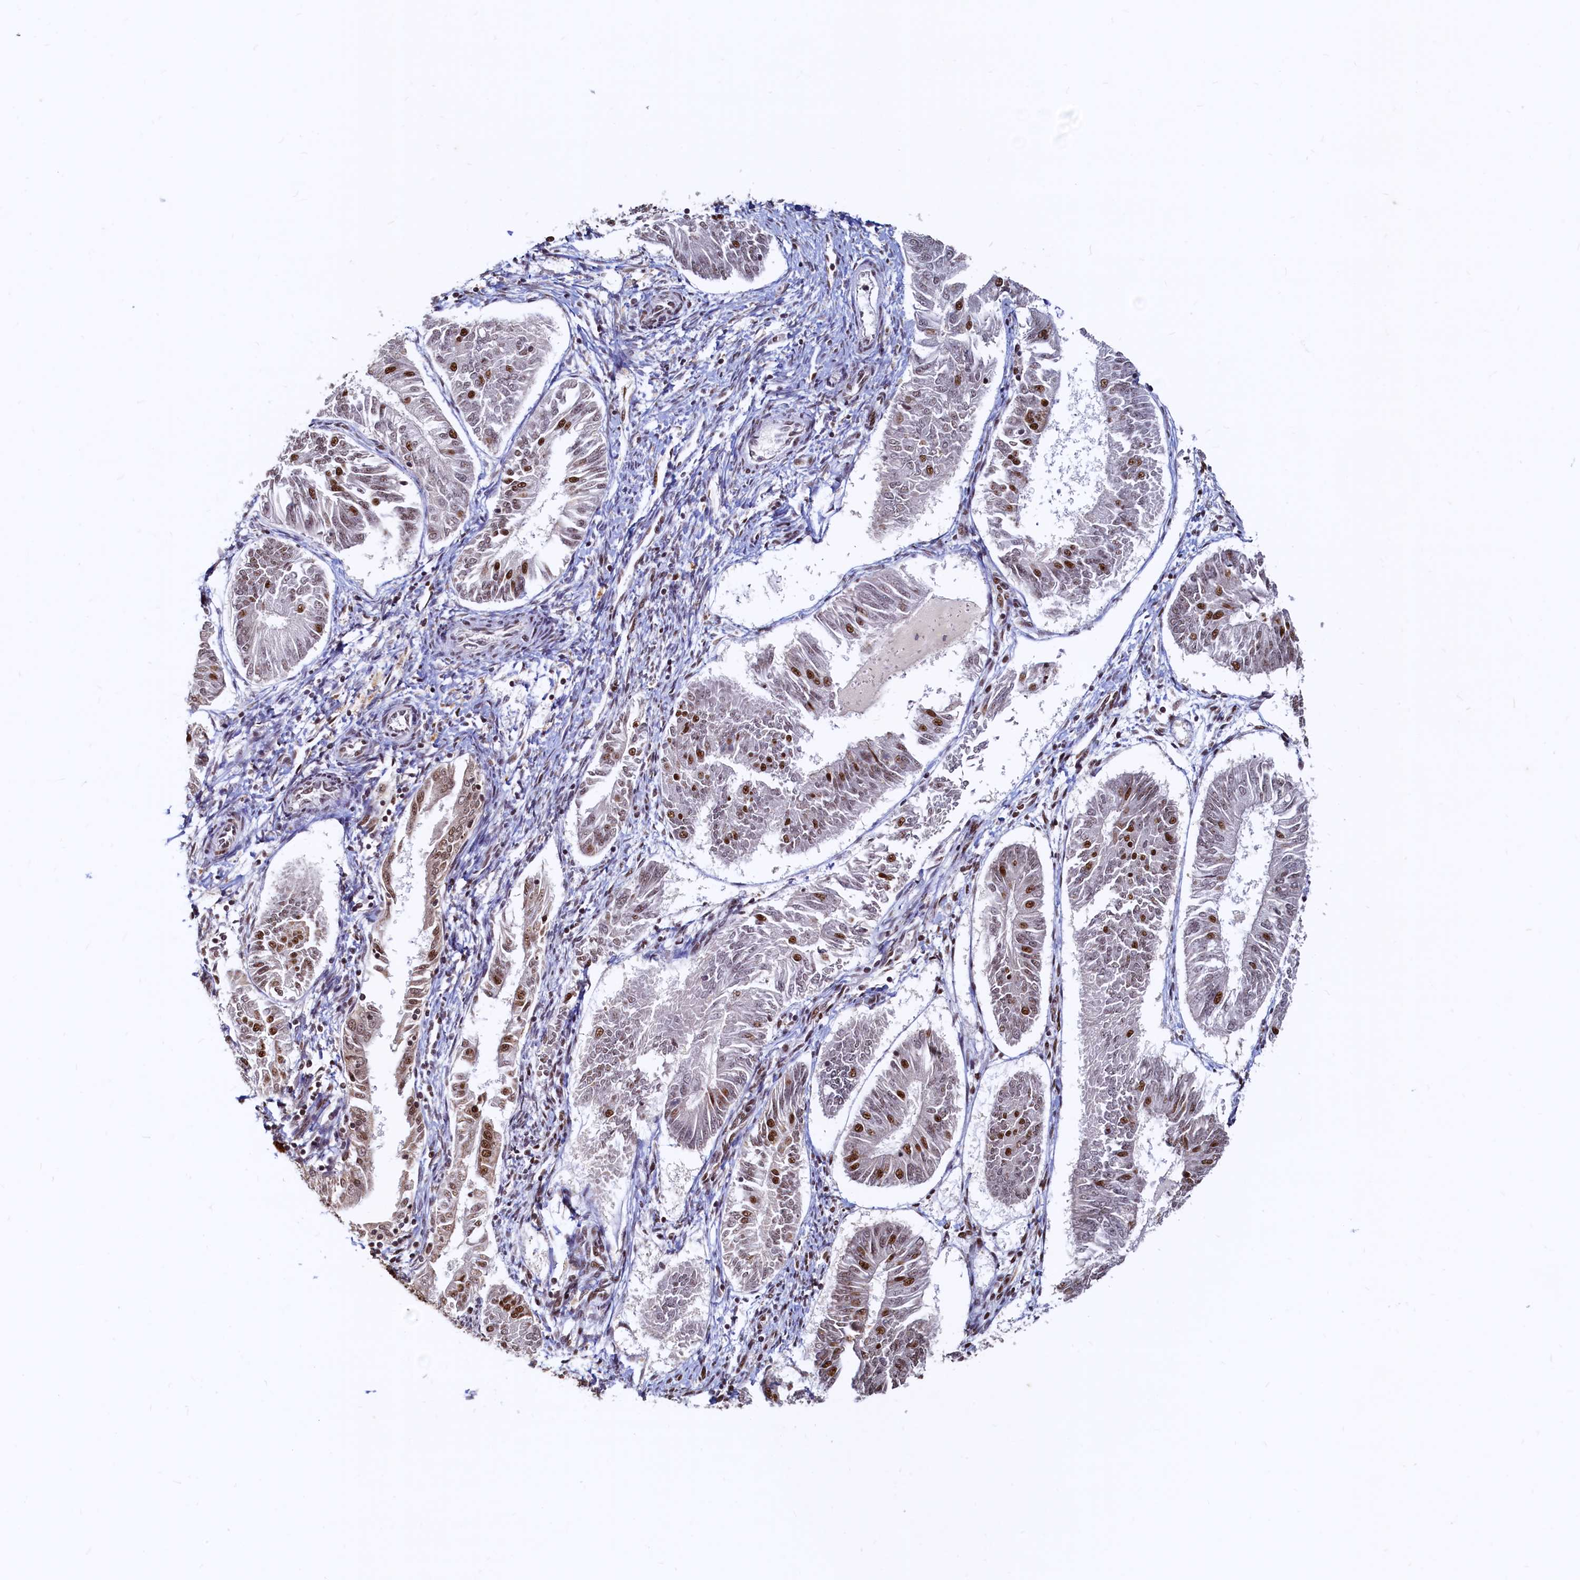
{"staining": {"intensity": "moderate", "quantity": "<25%", "location": "nuclear"}, "tissue": "endometrial cancer", "cell_type": "Tumor cells", "image_type": "cancer", "snomed": [{"axis": "morphology", "description": "Adenocarcinoma, NOS"}, {"axis": "topography", "description": "Endometrium"}], "caption": "DAB (3,3'-diaminobenzidine) immunohistochemical staining of endometrial cancer reveals moderate nuclear protein staining in approximately <25% of tumor cells.", "gene": "RSRC2", "patient": {"sex": "female", "age": 58}}